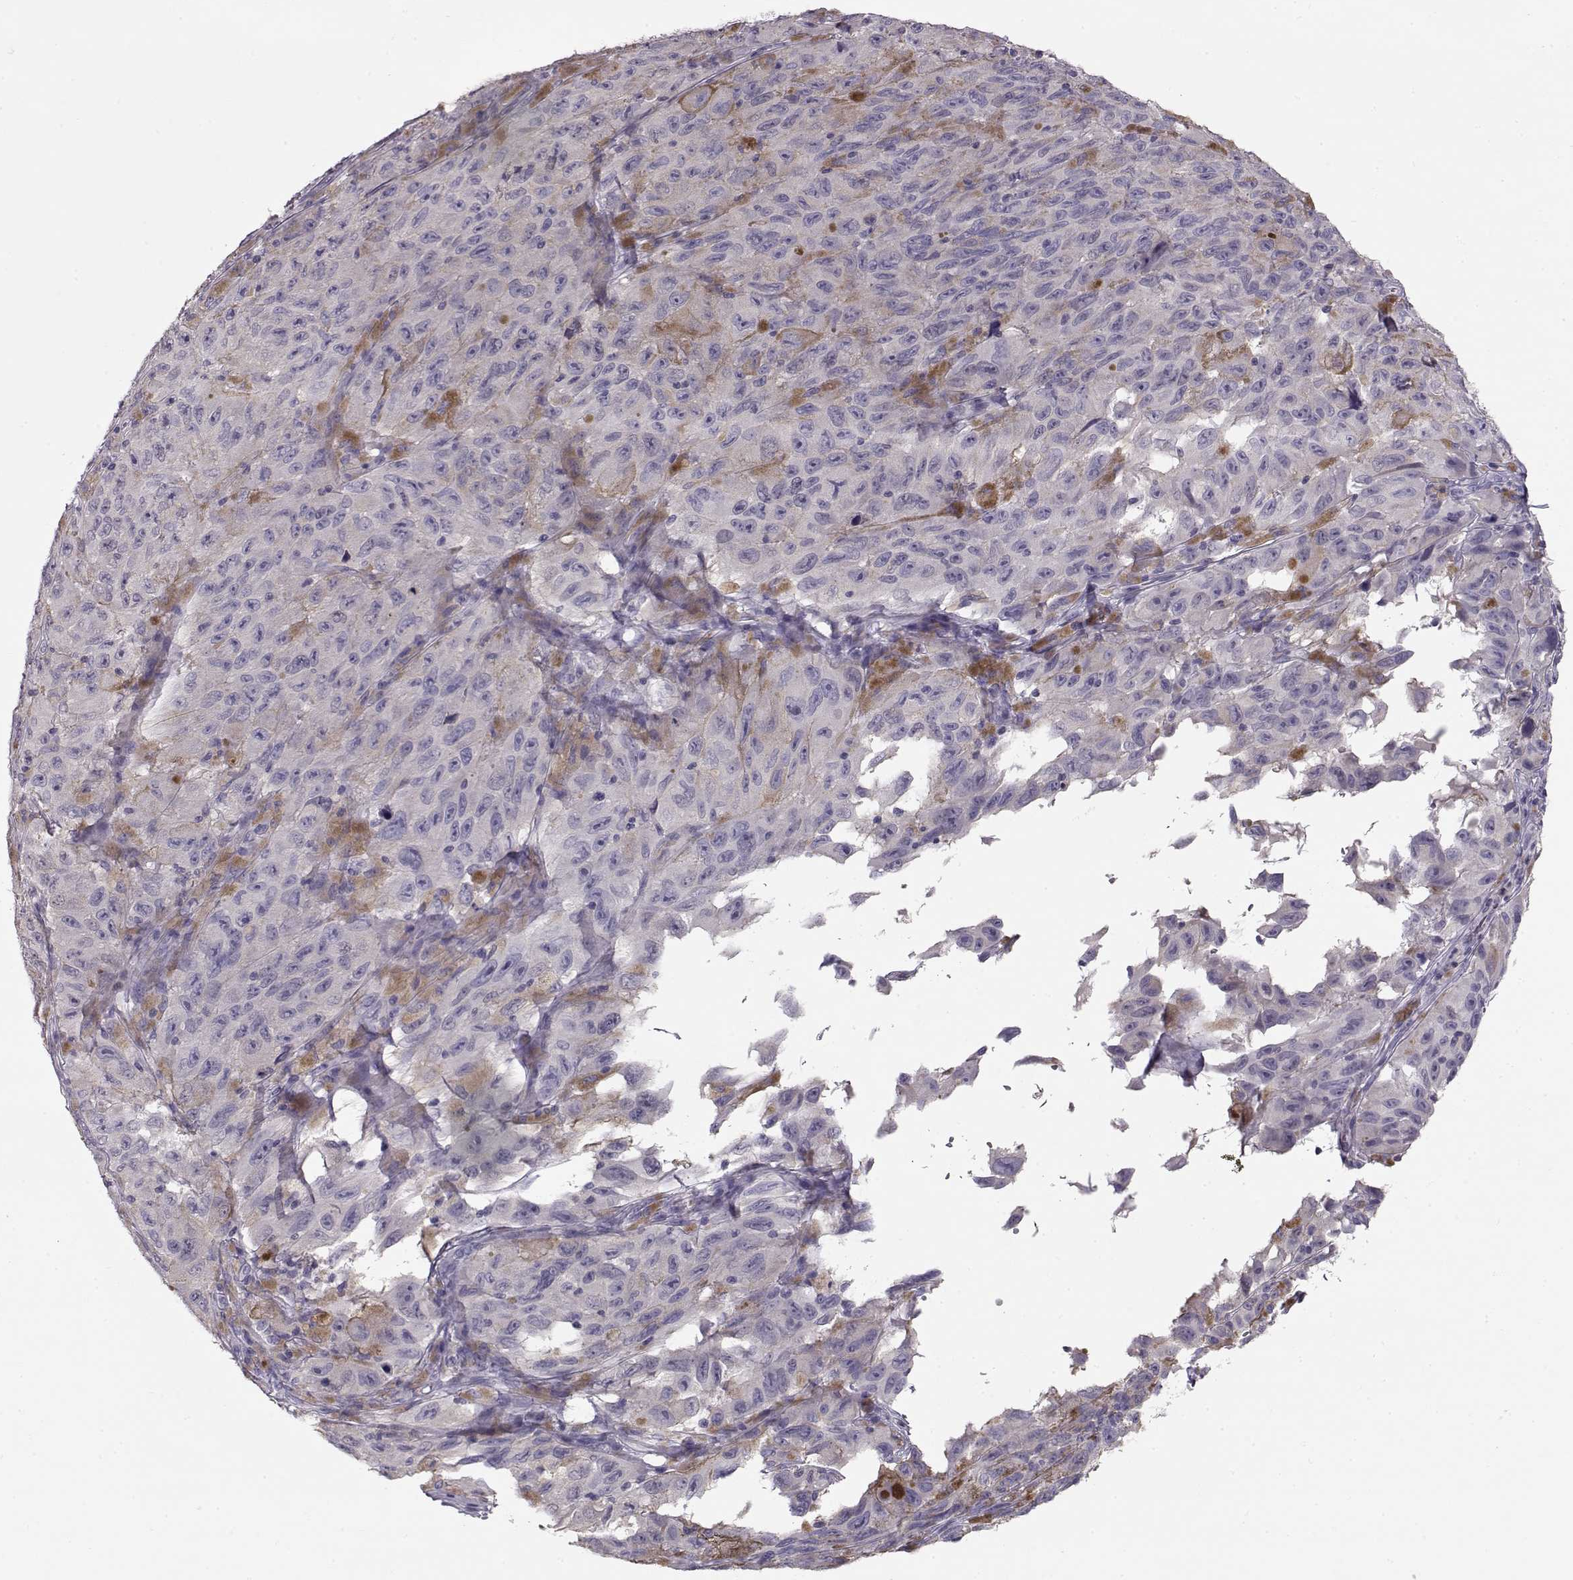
{"staining": {"intensity": "negative", "quantity": "none", "location": "none"}, "tissue": "melanoma", "cell_type": "Tumor cells", "image_type": "cancer", "snomed": [{"axis": "morphology", "description": "Malignant melanoma, NOS"}, {"axis": "topography", "description": "Vulva, labia, clitoris and Bartholin´s gland, NO"}], "caption": "An immunohistochemistry (IHC) micrograph of melanoma is shown. There is no staining in tumor cells of melanoma.", "gene": "GRK1", "patient": {"sex": "female", "age": 75}}